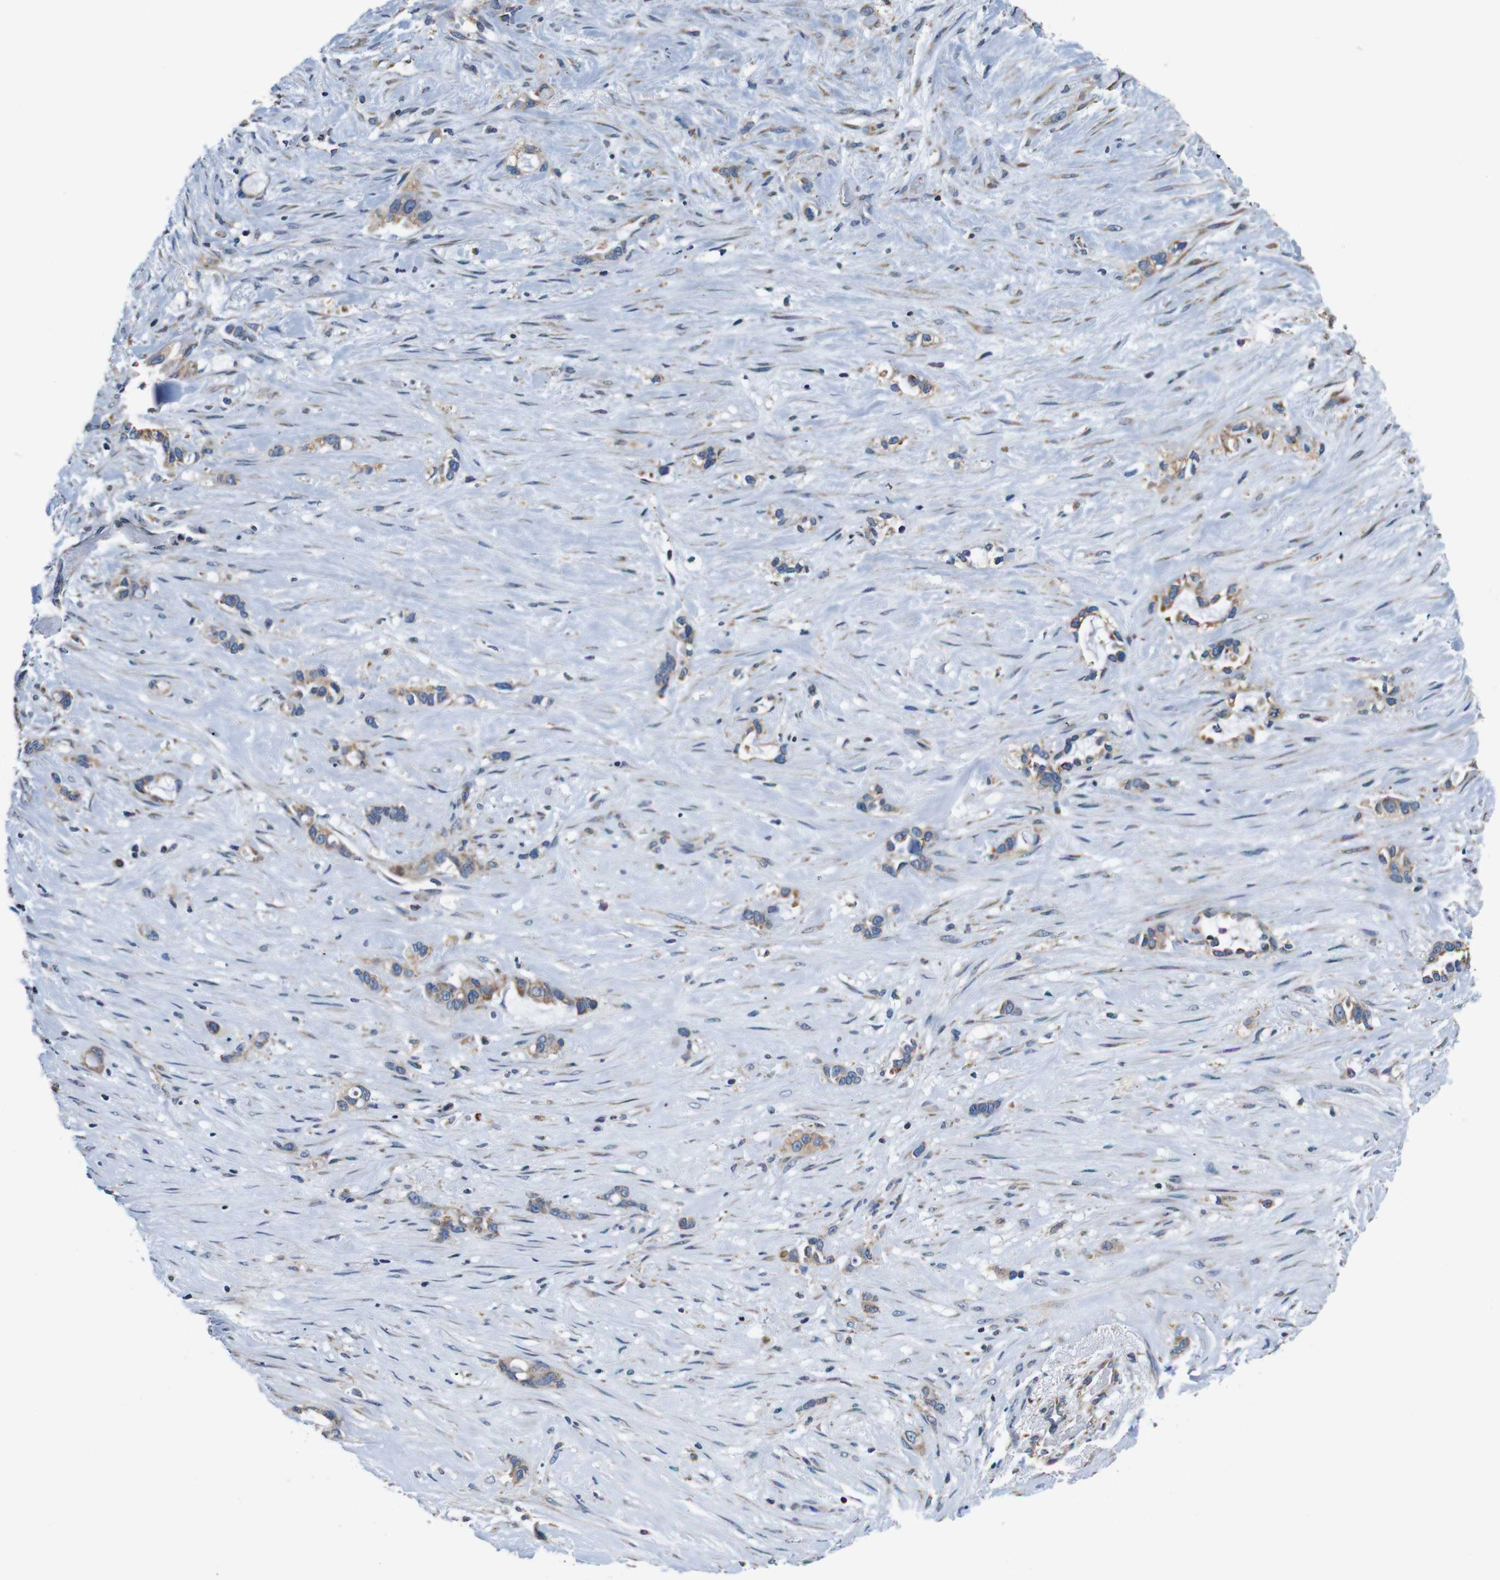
{"staining": {"intensity": "moderate", "quantity": ">75%", "location": "cytoplasmic/membranous"}, "tissue": "liver cancer", "cell_type": "Tumor cells", "image_type": "cancer", "snomed": [{"axis": "morphology", "description": "Cholangiocarcinoma"}, {"axis": "topography", "description": "Liver"}], "caption": "Human cholangiocarcinoma (liver) stained with a brown dye reveals moderate cytoplasmic/membranous positive positivity in about >75% of tumor cells.", "gene": "LRP4", "patient": {"sex": "female", "age": 65}}